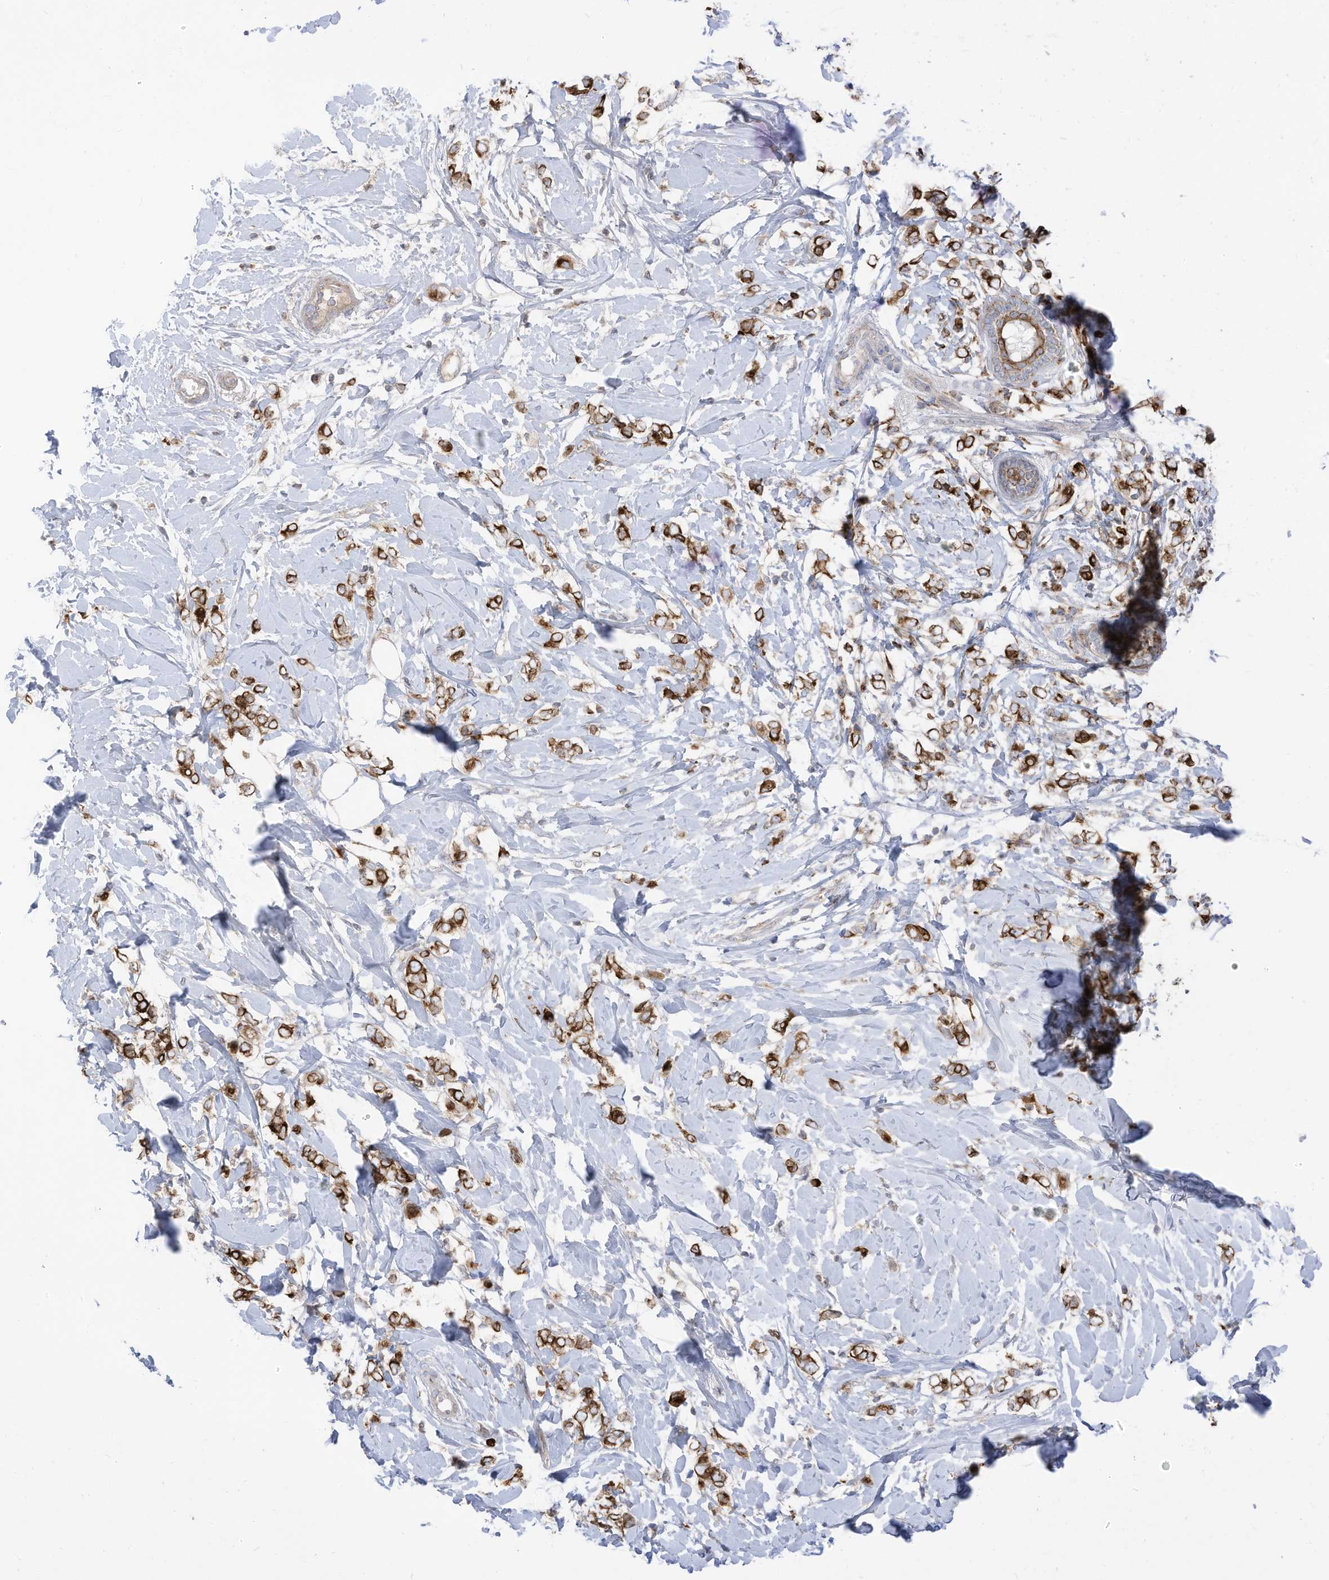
{"staining": {"intensity": "strong", "quantity": ">75%", "location": "cytoplasmic/membranous"}, "tissue": "breast cancer", "cell_type": "Tumor cells", "image_type": "cancer", "snomed": [{"axis": "morphology", "description": "Normal tissue, NOS"}, {"axis": "morphology", "description": "Lobular carcinoma"}, {"axis": "topography", "description": "Breast"}], "caption": "An image of human breast cancer stained for a protein shows strong cytoplasmic/membranous brown staining in tumor cells.", "gene": "CGAS", "patient": {"sex": "female", "age": 47}}